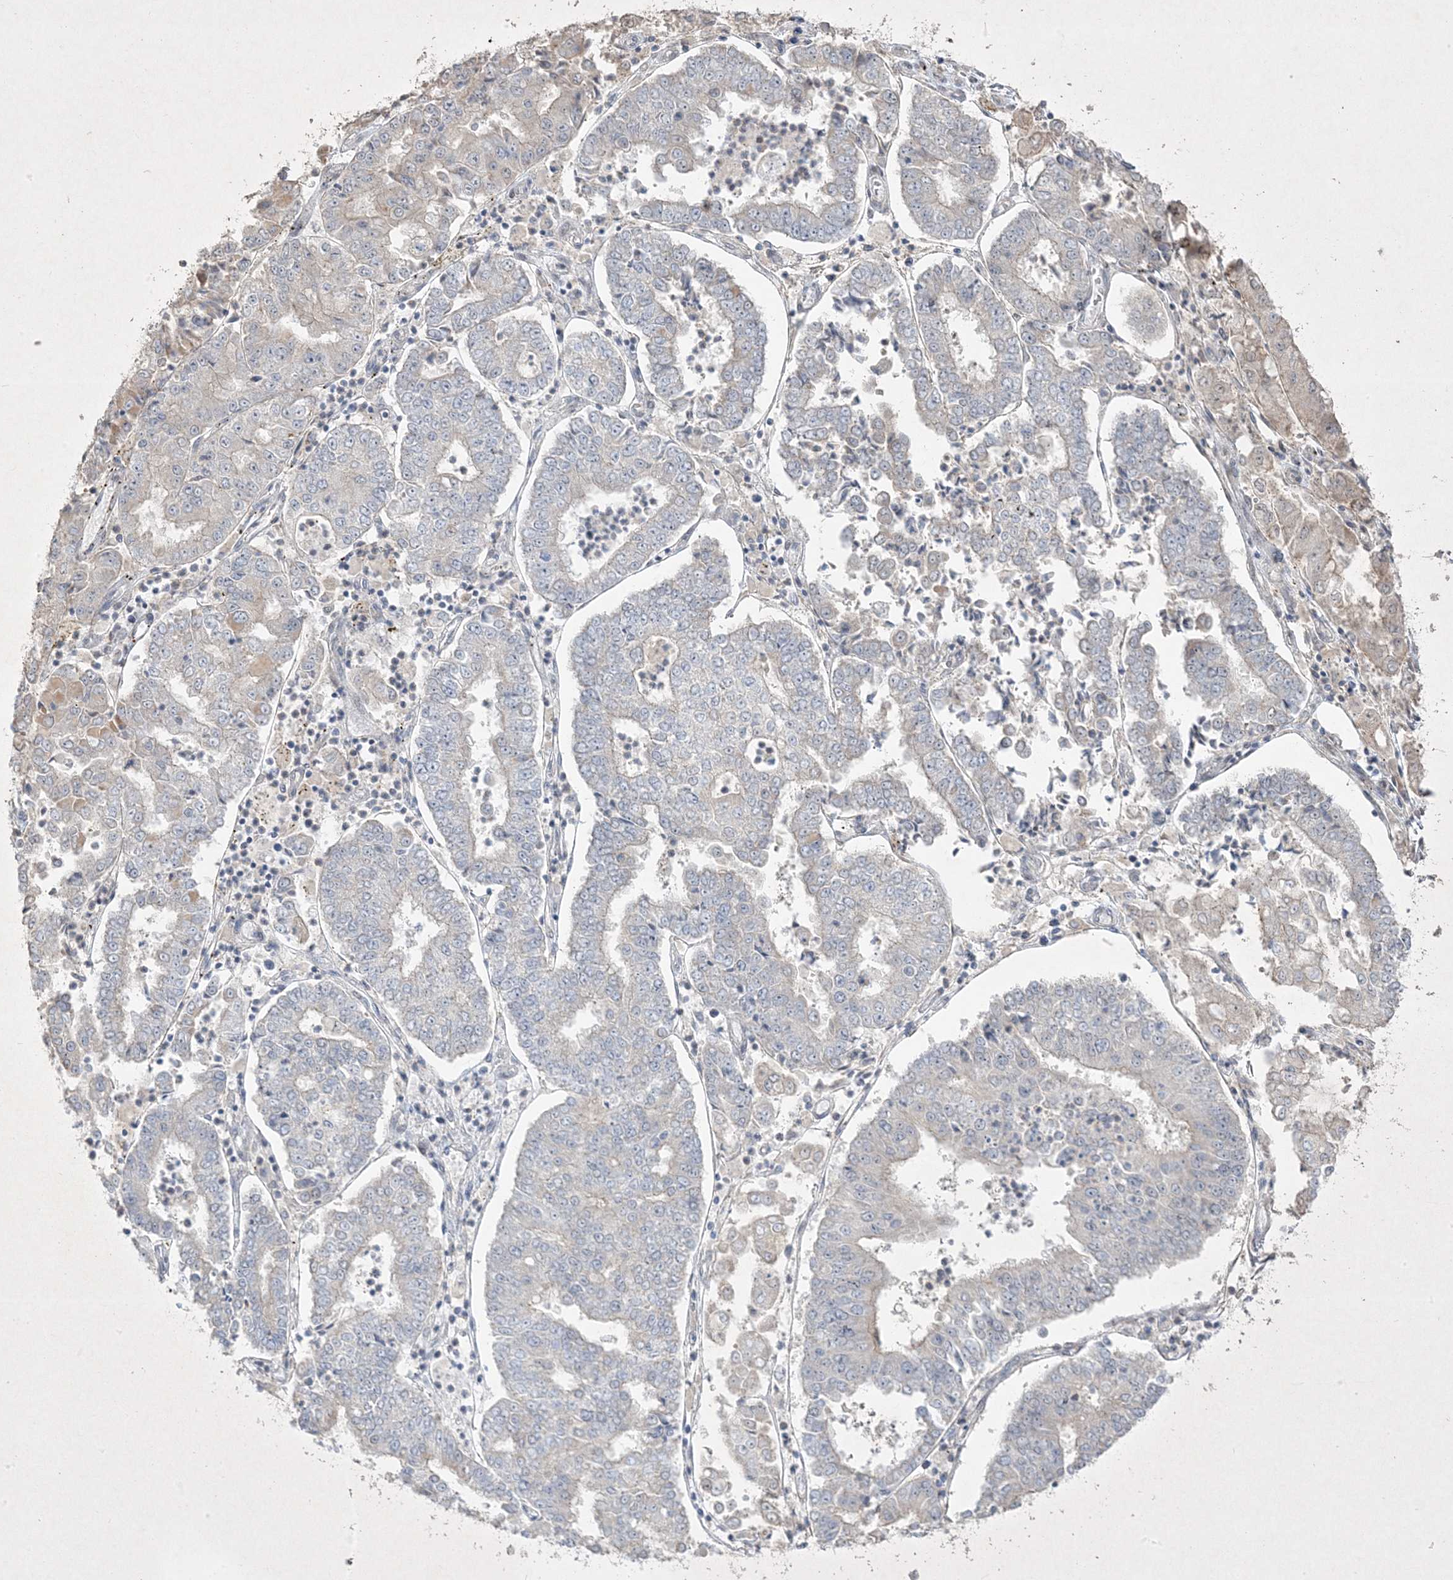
{"staining": {"intensity": "negative", "quantity": "none", "location": "none"}, "tissue": "stomach cancer", "cell_type": "Tumor cells", "image_type": "cancer", "snomed": [{"axis": "morphology", "description": "Adenocarcinoma, NOS"}, {"axis": "topography", "description": "Stomach"}], "caption": "Immunohistochemistry (IHC) of human stomach adenocarcinoma shows no positivity in tumor cells.", "gene": "RGL4", "patient": {"sex": "male", "age": 76}}